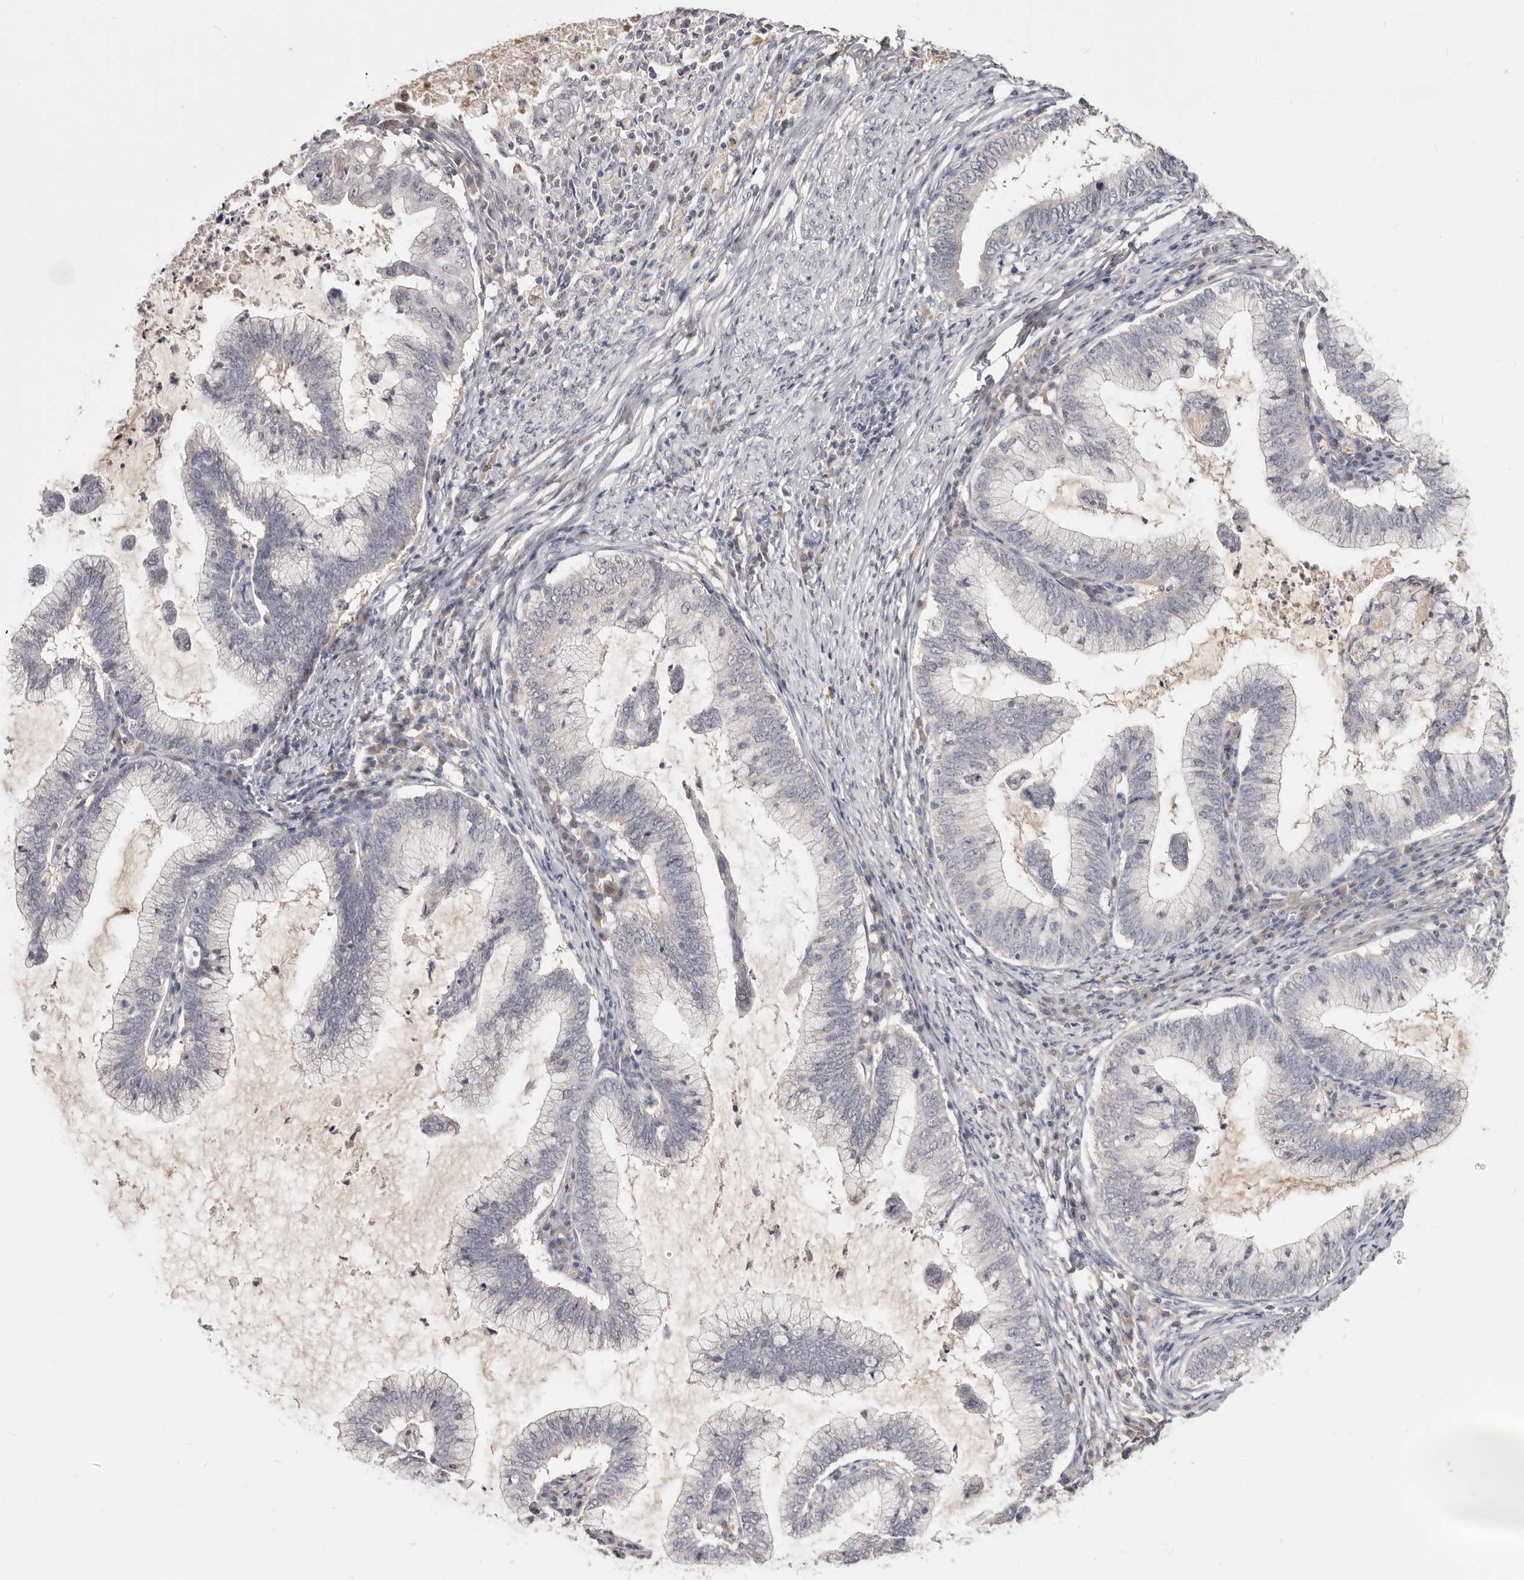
{"staining": {"intensity": "negative", "quantity": "none", "location": "none"}, "tissue": "cervical cancer", "cell_type": "Tumor cells", "image_type": "cancer", "snomed": [{"axis": "morphology", "description": "Adenocarcinoma, NOS"}, {"axis": "topography", "description": "Cervix"}], "caption": "This is an IHC photomicrograph of human cervical cancer. There is no expression in tumor cells.", "gene": "TSPAN13", "patient": {"sex": "female", "age": 36}}